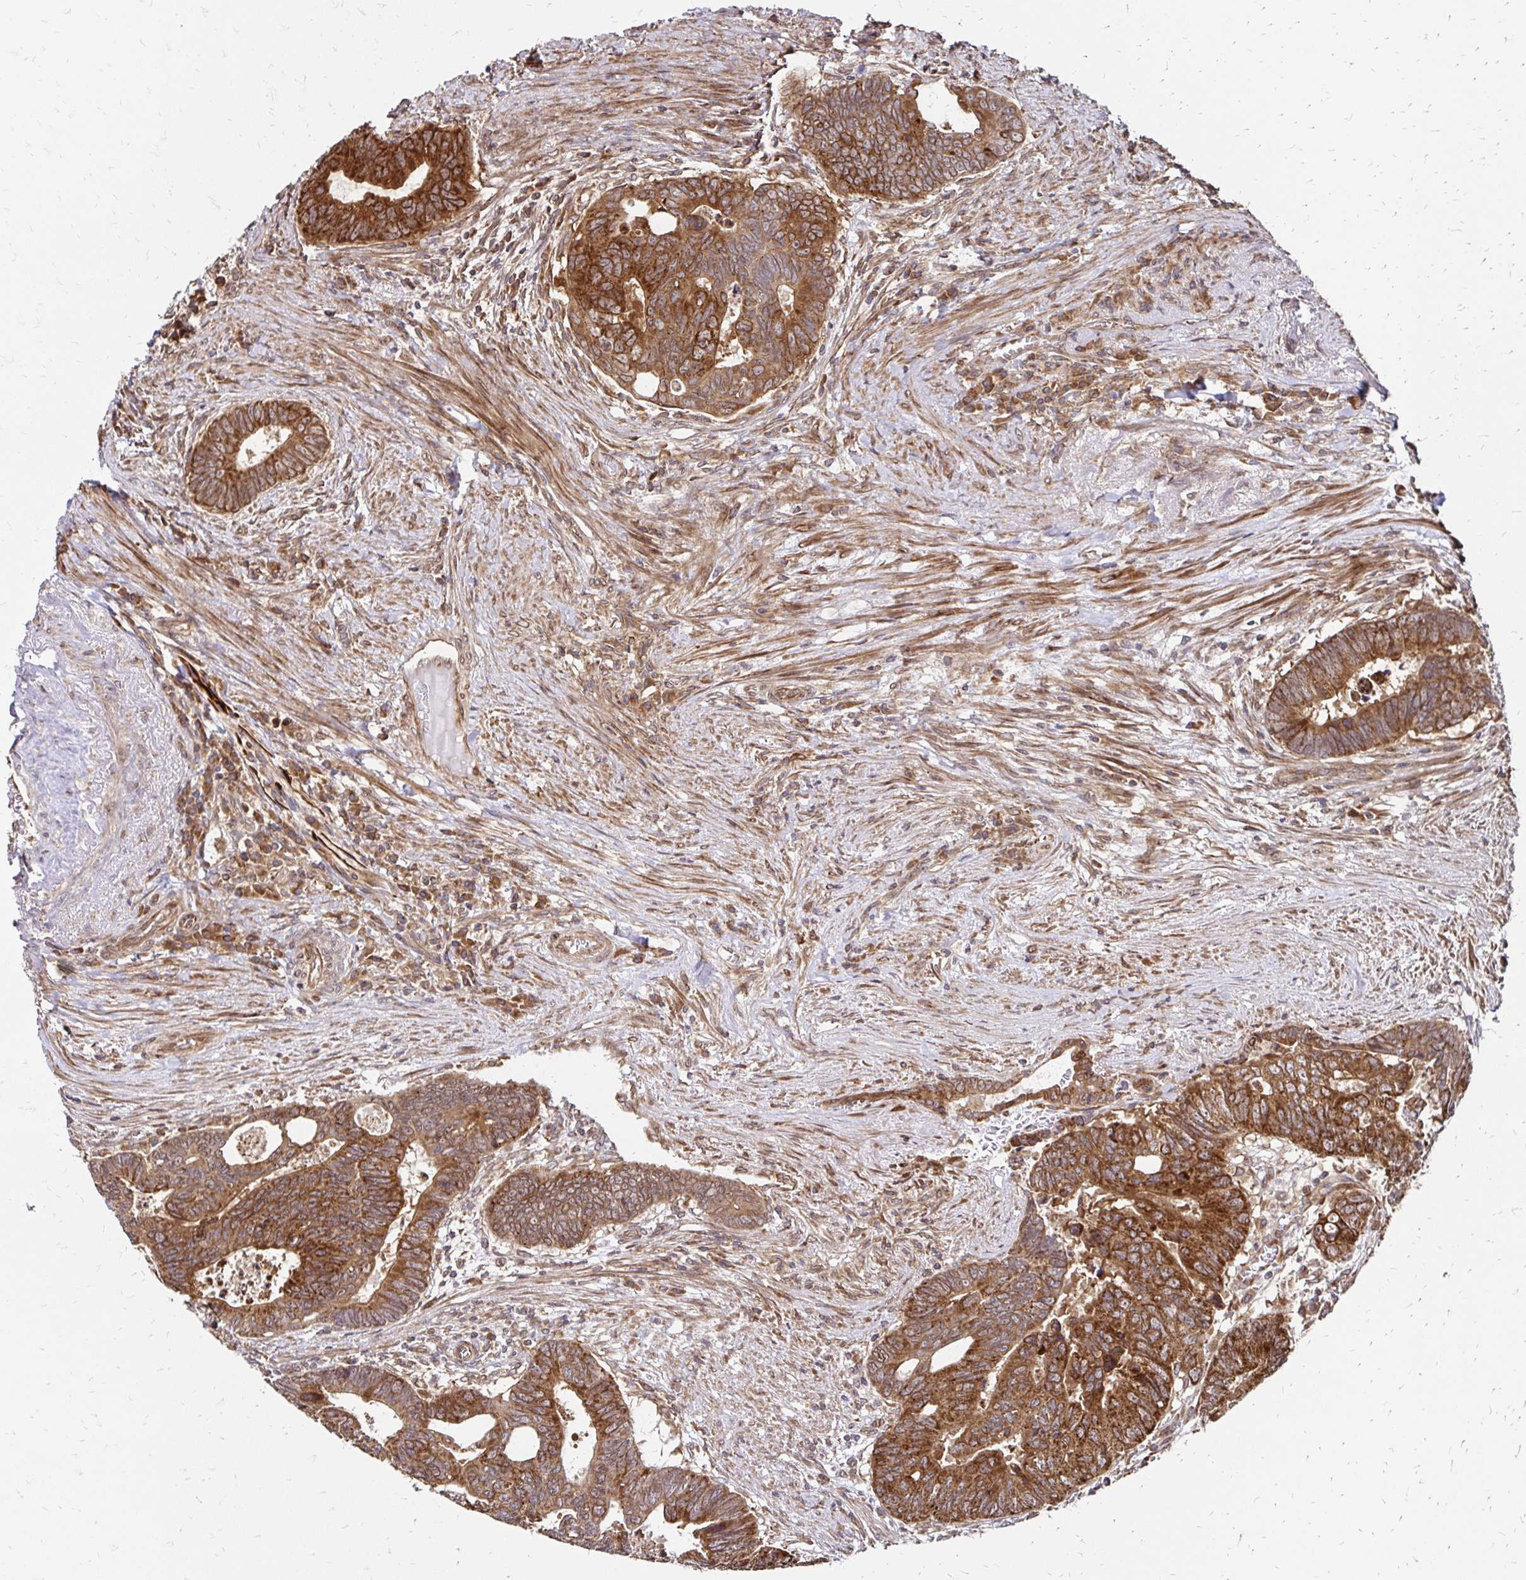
{"staining": {"intensity": "moderate", "quantity": ">75%", "location": "cytoplasmic/membranous"}, "tissue": "colorectal cancer", "cell_type": "Tumor cells", "image_type": "cancer", "snomed": [{"axis": "morphology", "description": "Adenocarcinoma, NOS"}, {"axis": "topography", "description": "Colon"}], "caption": "Colorectal adenocarcinoma tissue demonstrates moderate cytoplasmic/membranous positivity in approximately >75% of tumor cells (DAB (3,3'-diaminobenzidine) IHC, brown staining for protein, blue staining for nuclei).", "gene": "ZW10", "patient": {"sex": "male", "age": 62}}